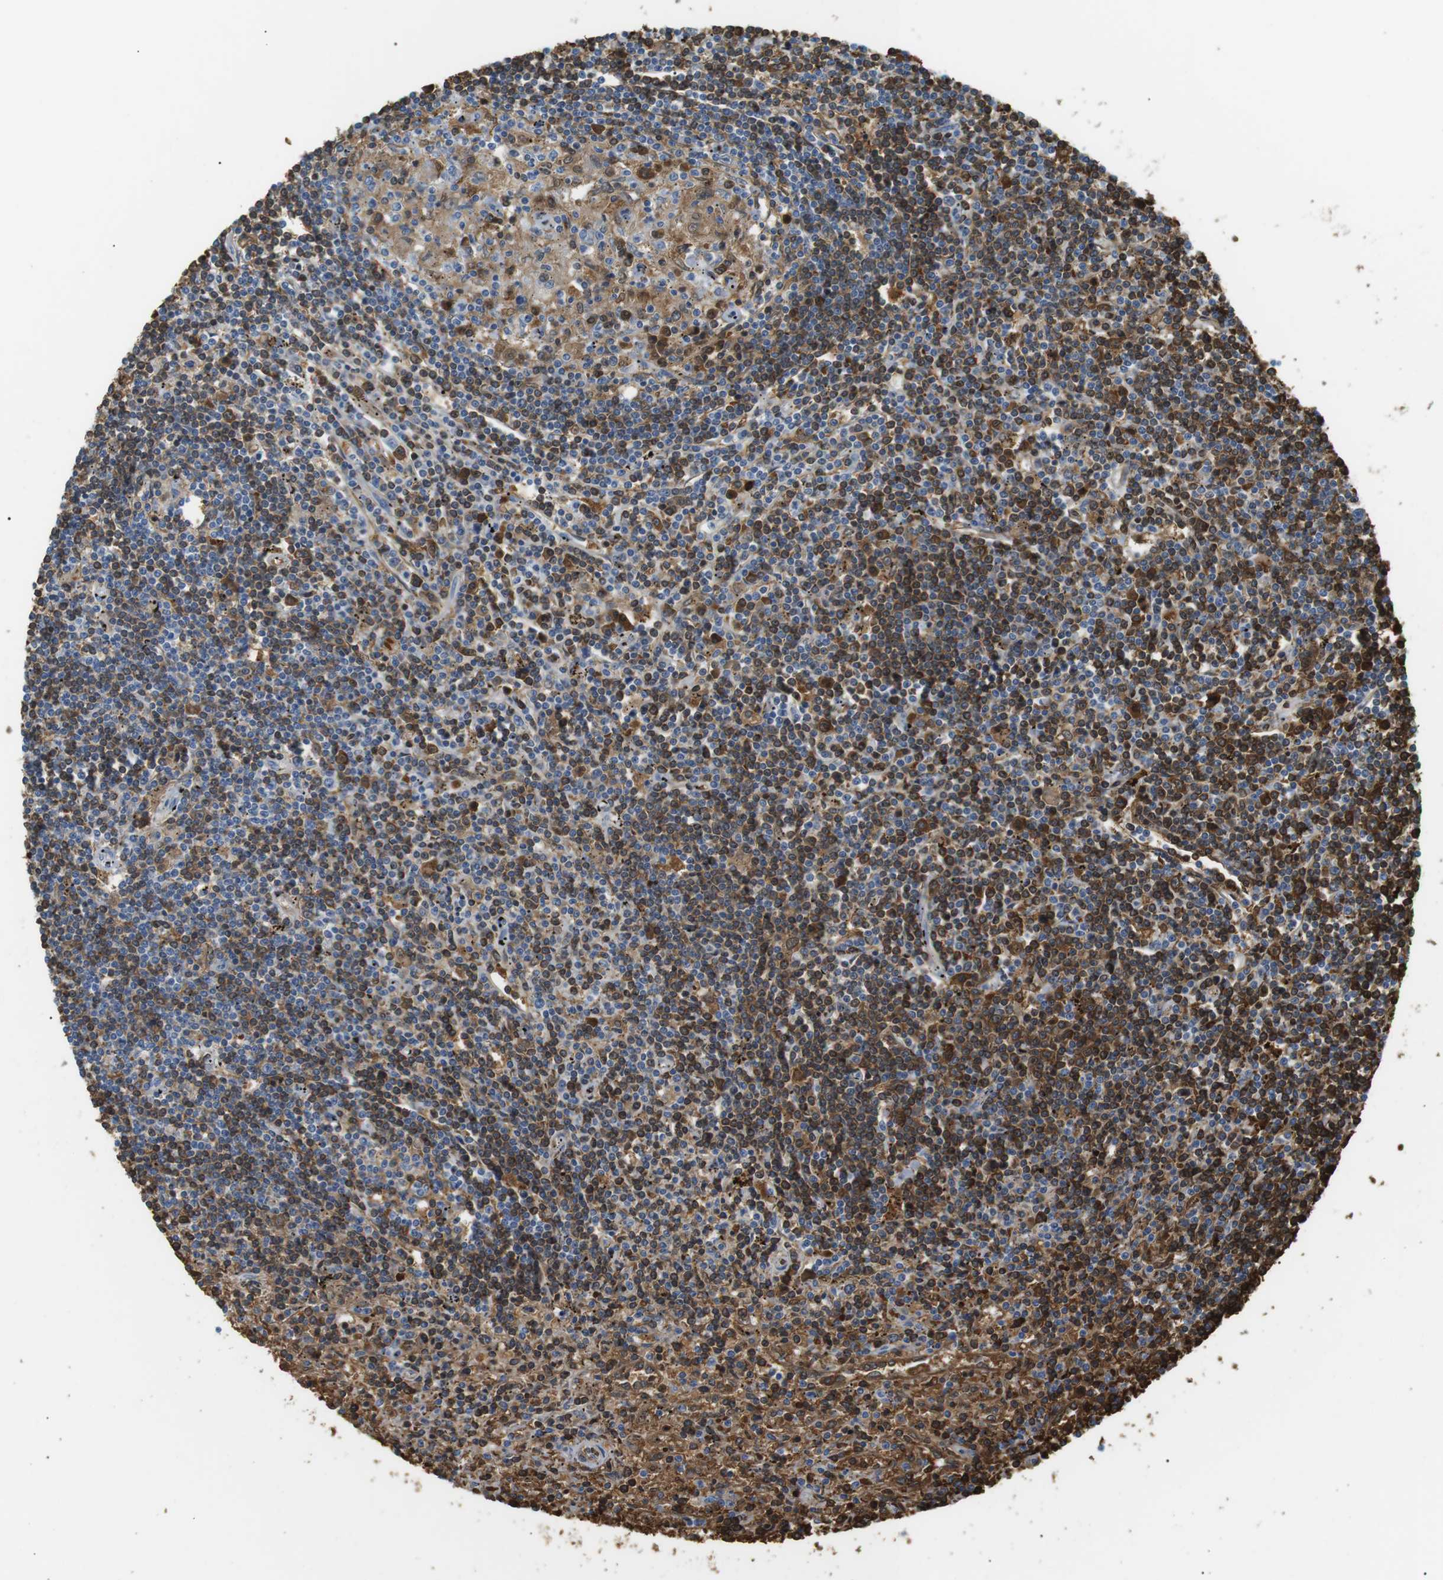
{"staining": {"intensity": "moderate", "quantity": "25%-75%", "location": "cytoplasmic/membranous"}, "tissue": "lymphoma", "cell_type": "Tumor cells", "image_type": "cancer", "snomed": [{"axis": "morphology", "description": "Malignant lymphoma, non-Hodgkin's type, Low grade"}, {"axis": "topography", "description": "Spleen"}], "caption": "This image shows immunohistochemistry staining of malignant lymphoma, non-Hodgkin's type (low-grade), with medium moderate cytoplasmic/membranous positivity in approximately 25%-75% of tumor cells.", "gene": "ADCY10", "patient": {"sex": "male", "age": 76}}